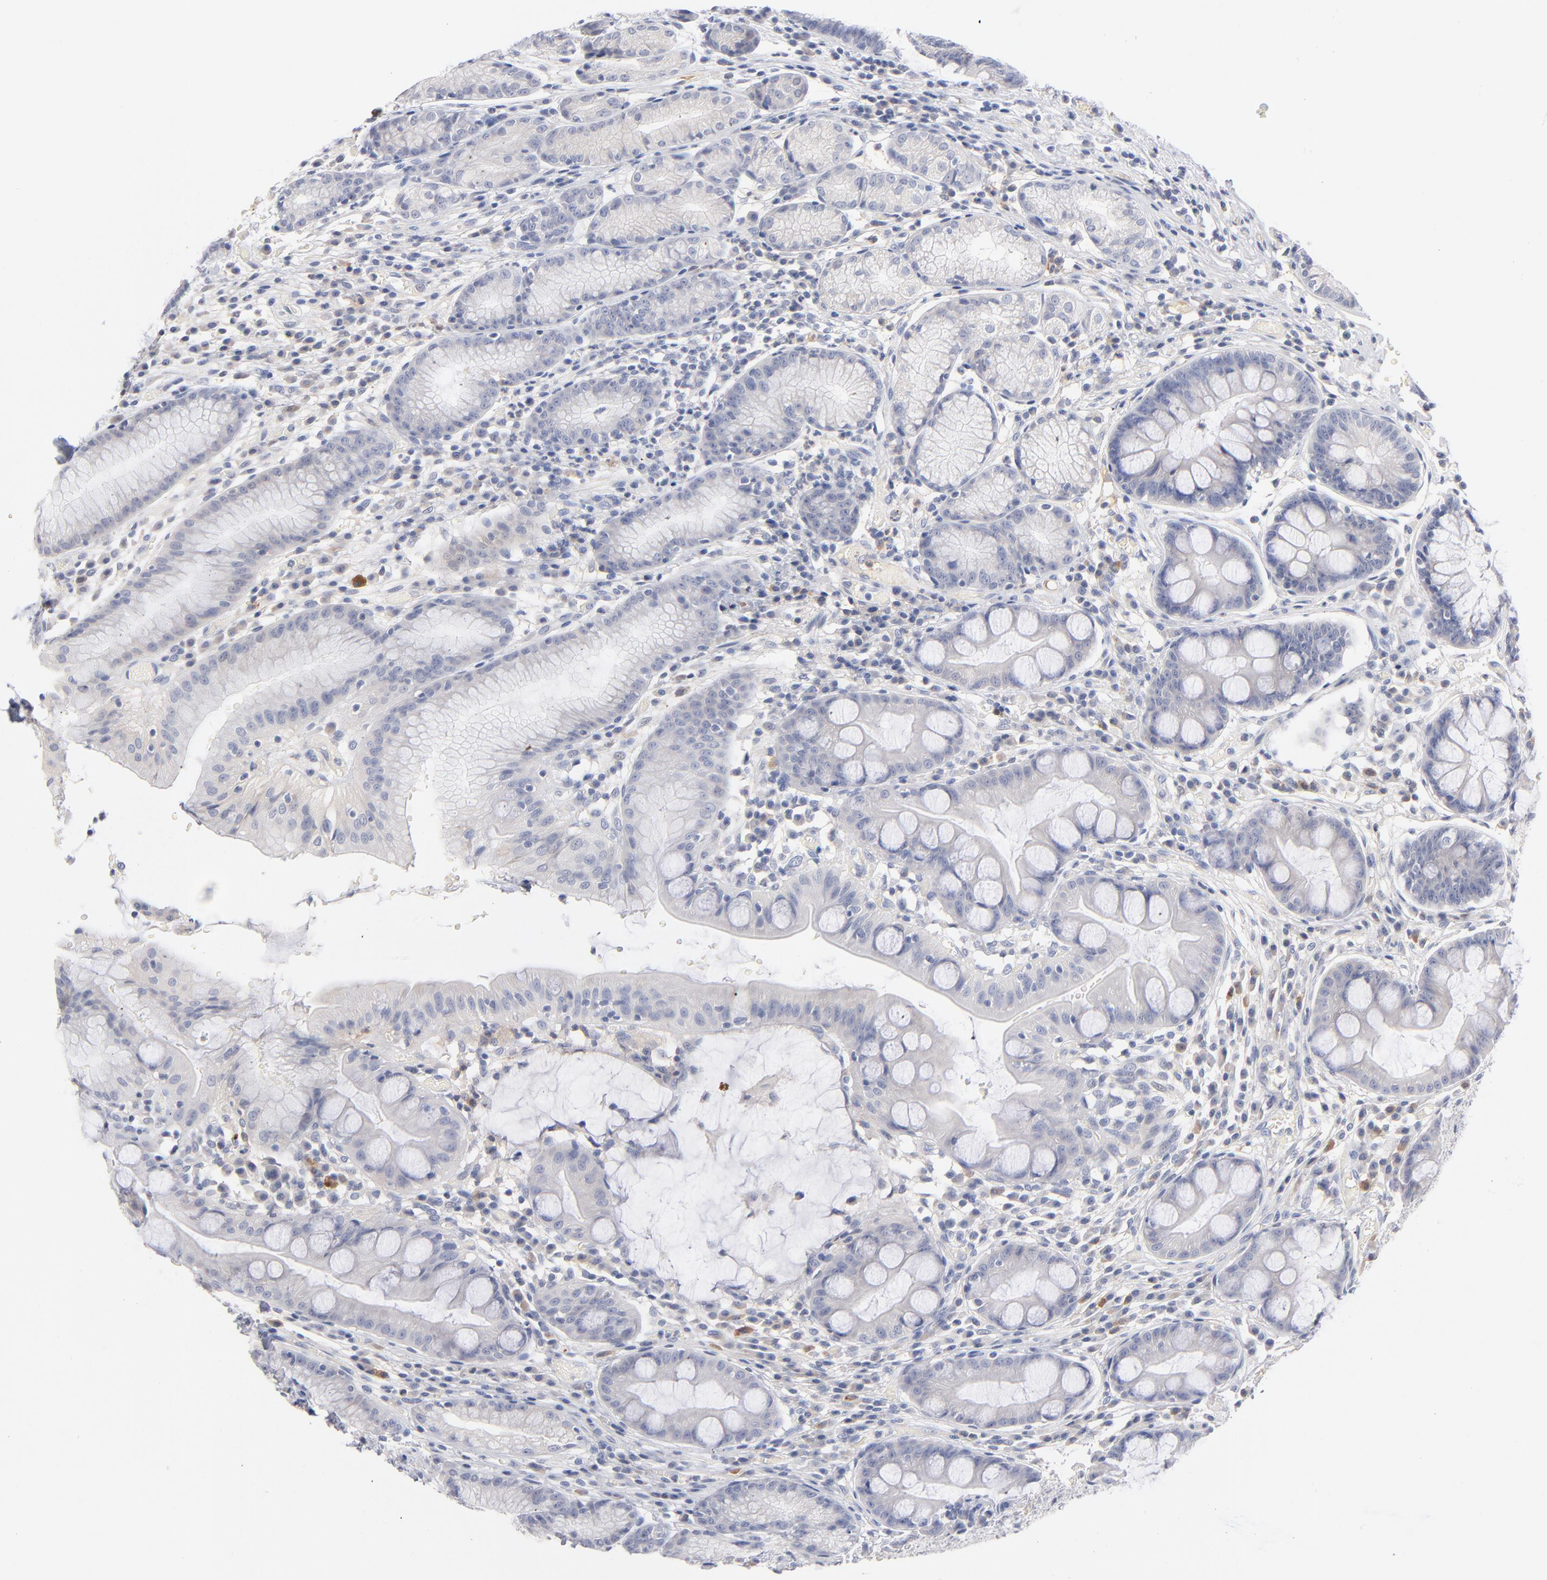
{"staining": {"intensity": "negative", "quantity": "none", "location": "none"}, "tissue": "stomach", "cell_type": "Glandular cells", "image_type": "normal", "snomed": [{"axis": "morphology", "description": "Normal tissue, NOS"}, {"axis": "morphology", "description": "Inflammation, NOS"}, {"axis": "topography", "description": "Stomach, lower"}], "caption": "Immunohistochemistry (IHC) of unremarkable human stomach exhibits no expression in glandular cells. The staining was performed using DAB to visualize the protein expression in brown, while the nuclei were stained in blue with hematoxylin (Magnification: 20x).", "gene": "F12", "patient": {"sex": "male", "age": 59}}